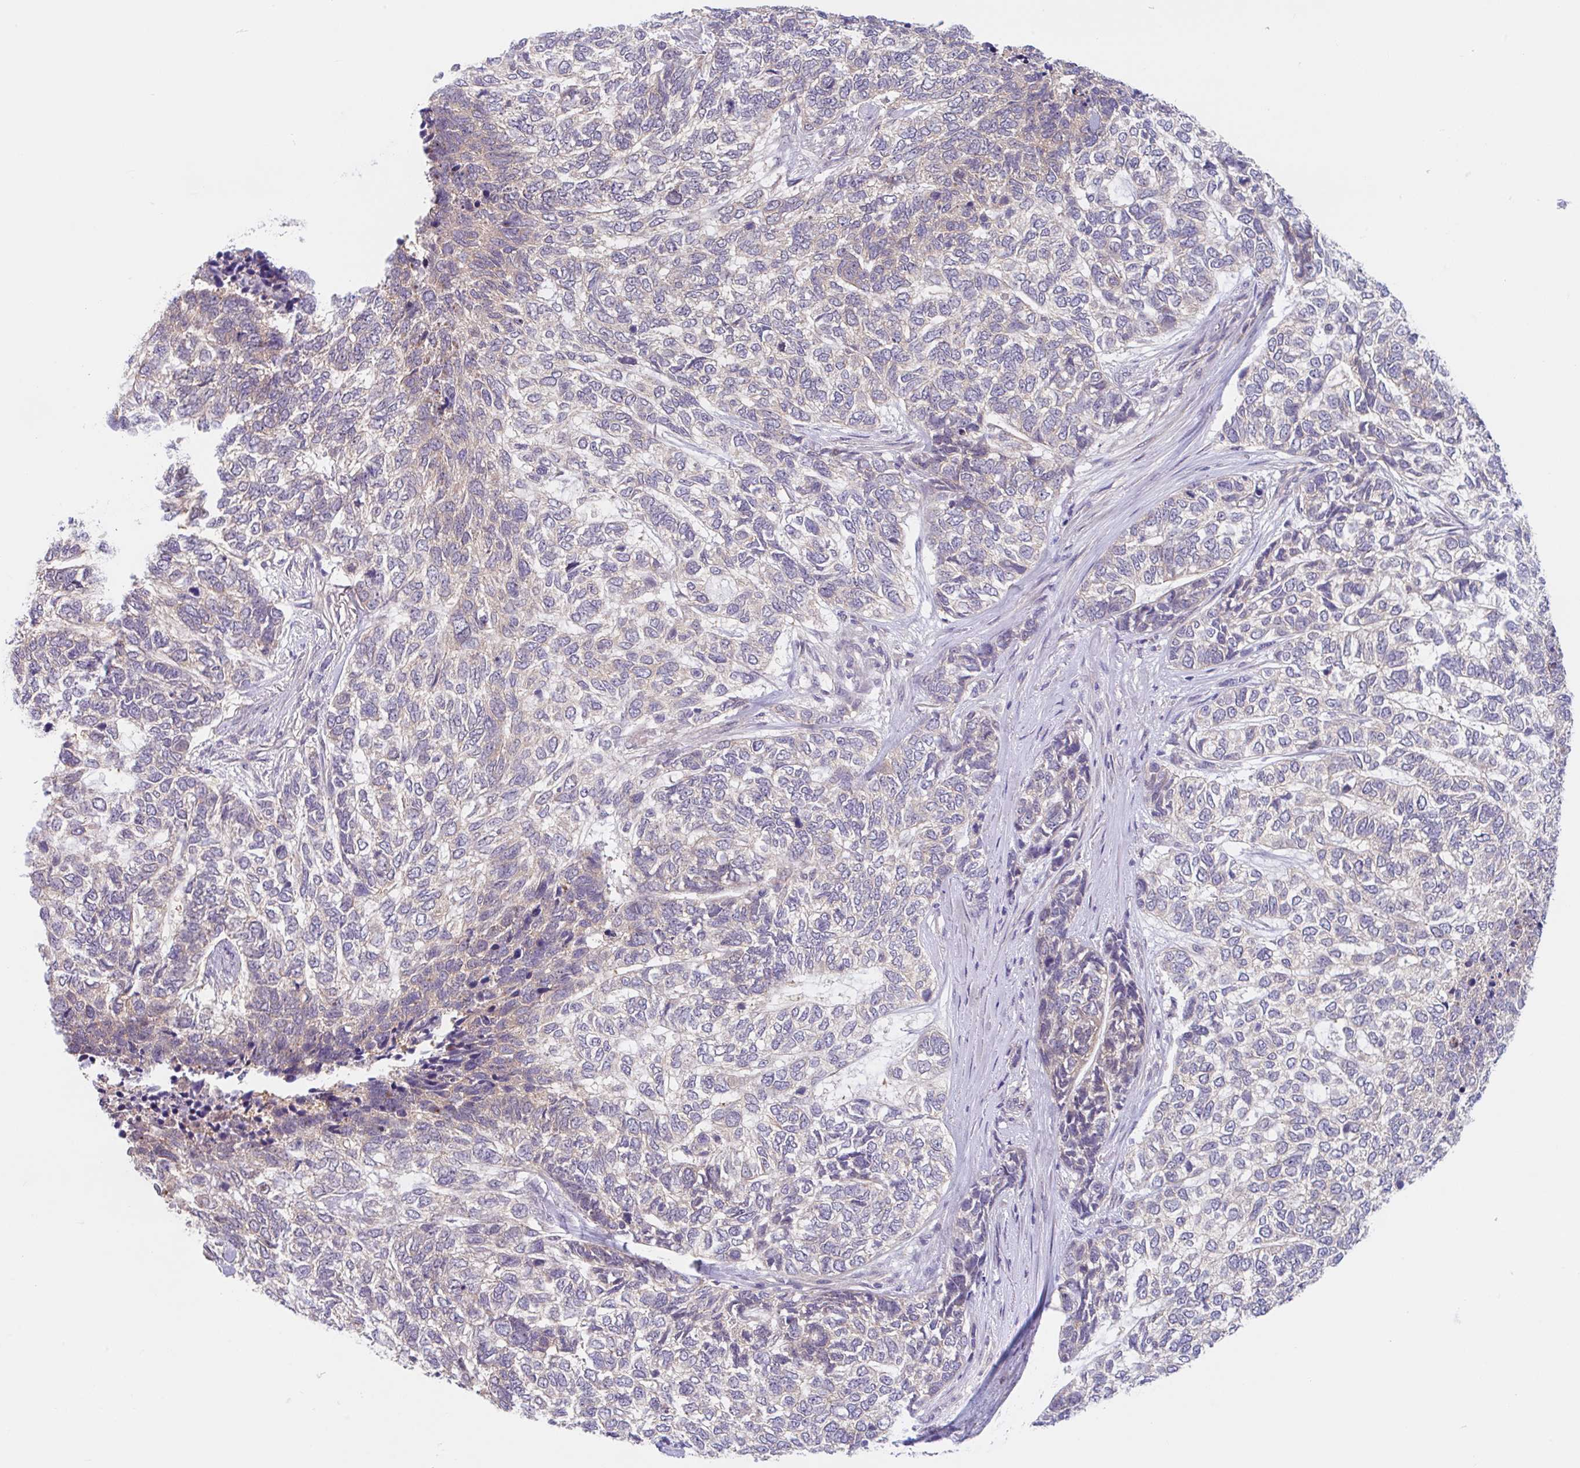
{"staining": {"intensity": "negative", "quantity": "none", "location": "none"}, "tissue": "skin cancer", "cell_type": "Tumor cells", "image_type": "cancer", "snomed": [{"axis": "morphology", "description": "Basal cell carcinoma"}, {"axis": "topography", "description": "Skin"}], "caption": "There is no significant positivity in tumor cells of skin cancer (basal cell carcinoma).", "gene": "TMEM86A", "patient": {"sex": "female", "age": 65}}